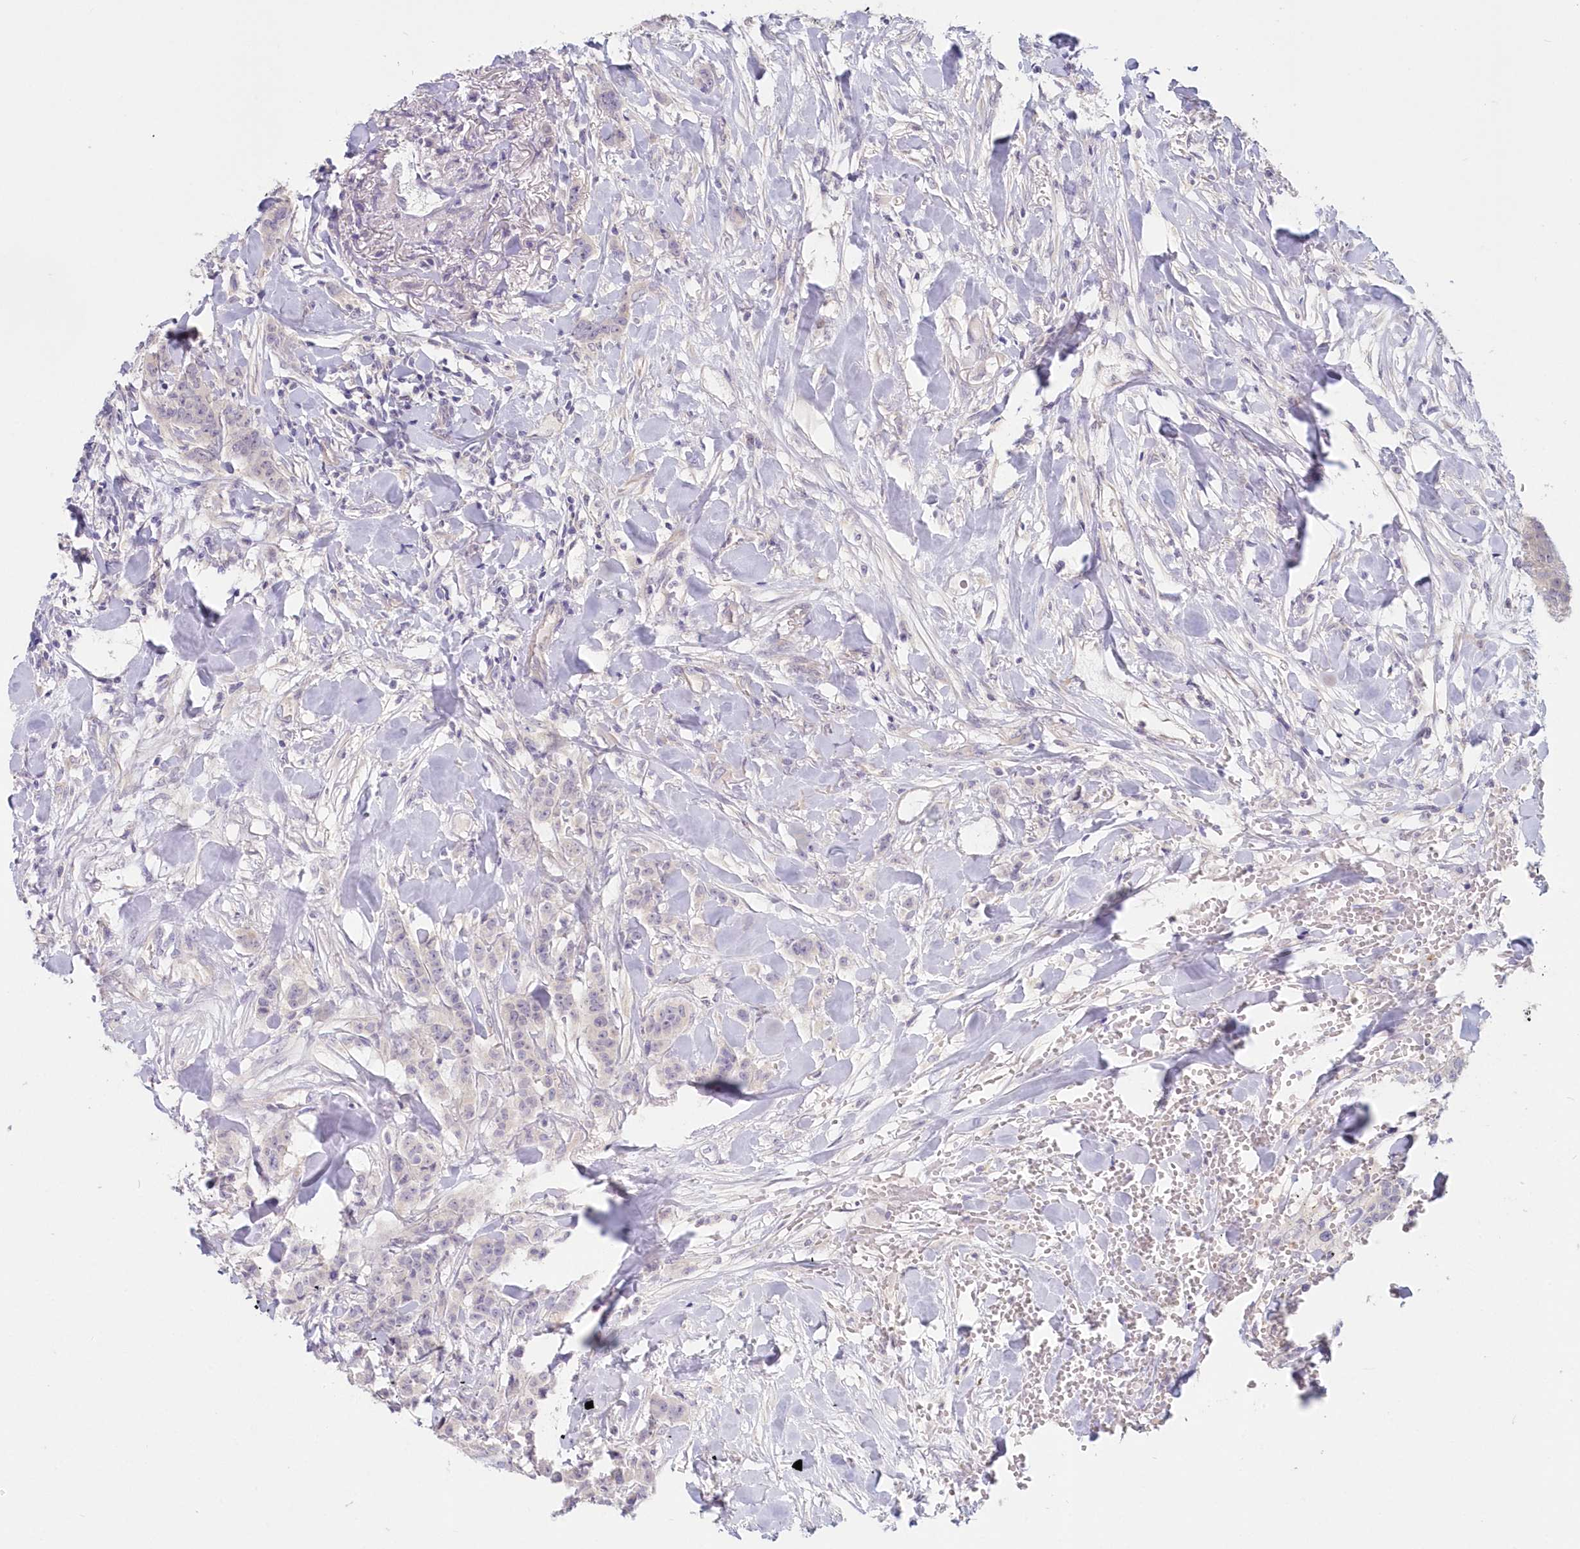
{"staining": {"intensity": "negative", "quantity": "none", "location": "none"}, "tissue": "breast cancer", "cell_type": "Tumor cells", "image_type": "cancer", "snomed": [{"axis": "morphology", "description": "Duct carcinoma"}, {"axis": "topography", "description": "Breast"}], "caption": "Tumor cells show no significant positivity in intraductal carcinoma (breast).", "gene": "KATNA1", "patient": {"sex": "female", "age": 40}}